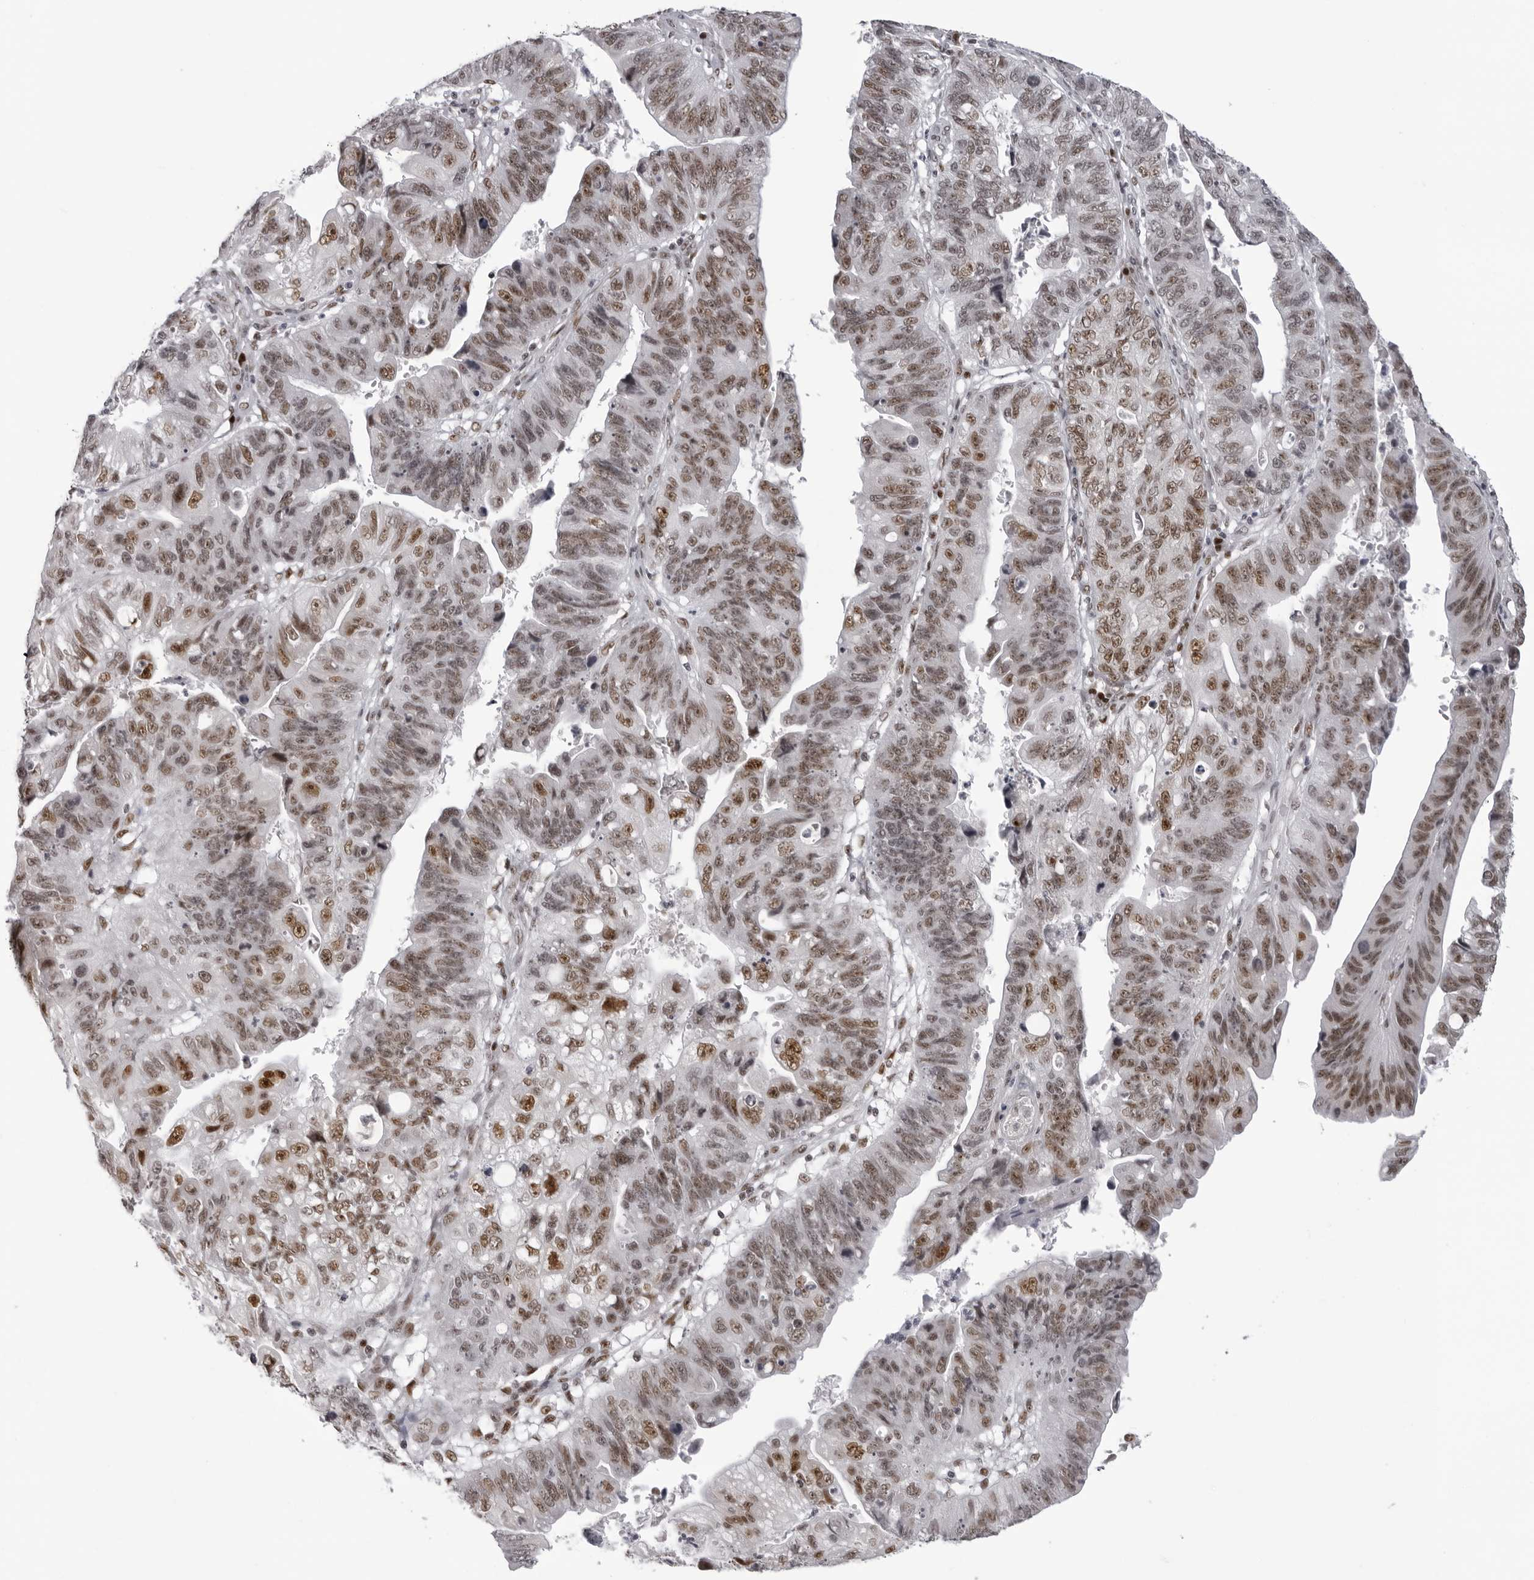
{"staining": {"intensity": "moderate", "quantity": ">75%", "location": "nuclear"}, "tissue": "stomach cancer", "cell_type": "Tumor cells", "image_type": "cancer", "snomed": [{"axis": "morphology", "description": "Adenocarcinoma, NOS"}, {"axis": "topography", "description": "Stomach"}], "caption": "DAB immunohistochemical staining of human stomach cancer (adenocarcinoma) displays moderate nuclear protein positivity in approximately >75% of tumor cells. (DAB (3,3'-diaminobenzidine) IHC with brightfield microscopy, high magnification).", "gene": "HEXIM2", "patient": {"sex": "male", "age": 59}}